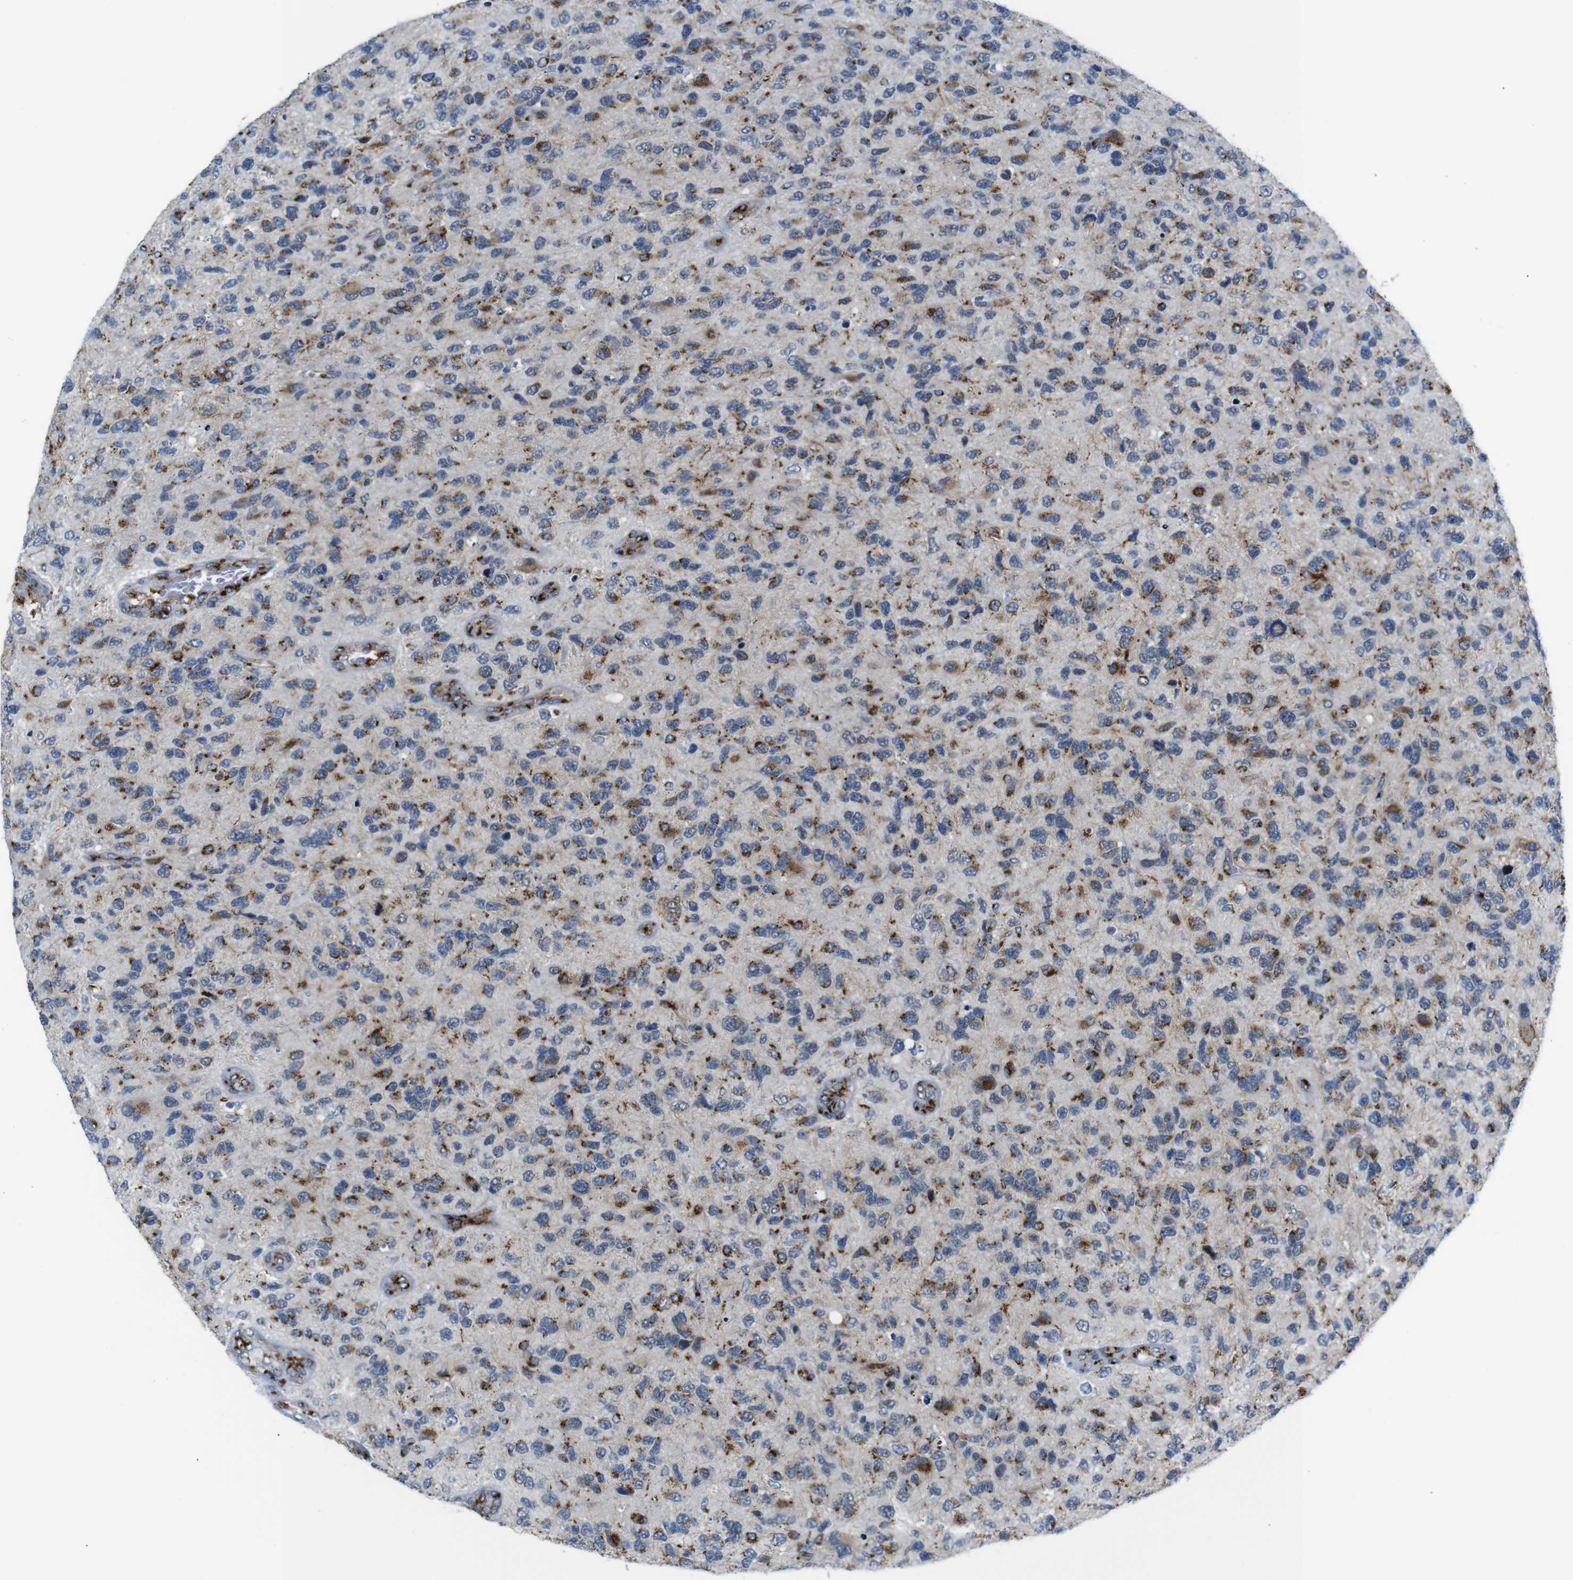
{"staining": {"intensity": "moderate", "quantity": "25%-75%", "location": "cytoplasmic/membranous"}, "tissue": "glioma", "cell_type": "Tumor cells", "image_type": "cancer", "snomed": [{"axis": "morphology", "description": "Glioma, malignant, High grade"}, {"axis": "topography", "description": "Brain"}], "caption": "There is medium levels of moderate cytoplasmic/membranous staining in tumor cells of glioma, as demonstrated by immunohistochemical staining (brown color).", "gene": "TGOLN2", "patient": {"sex": "female", "age": 58}}